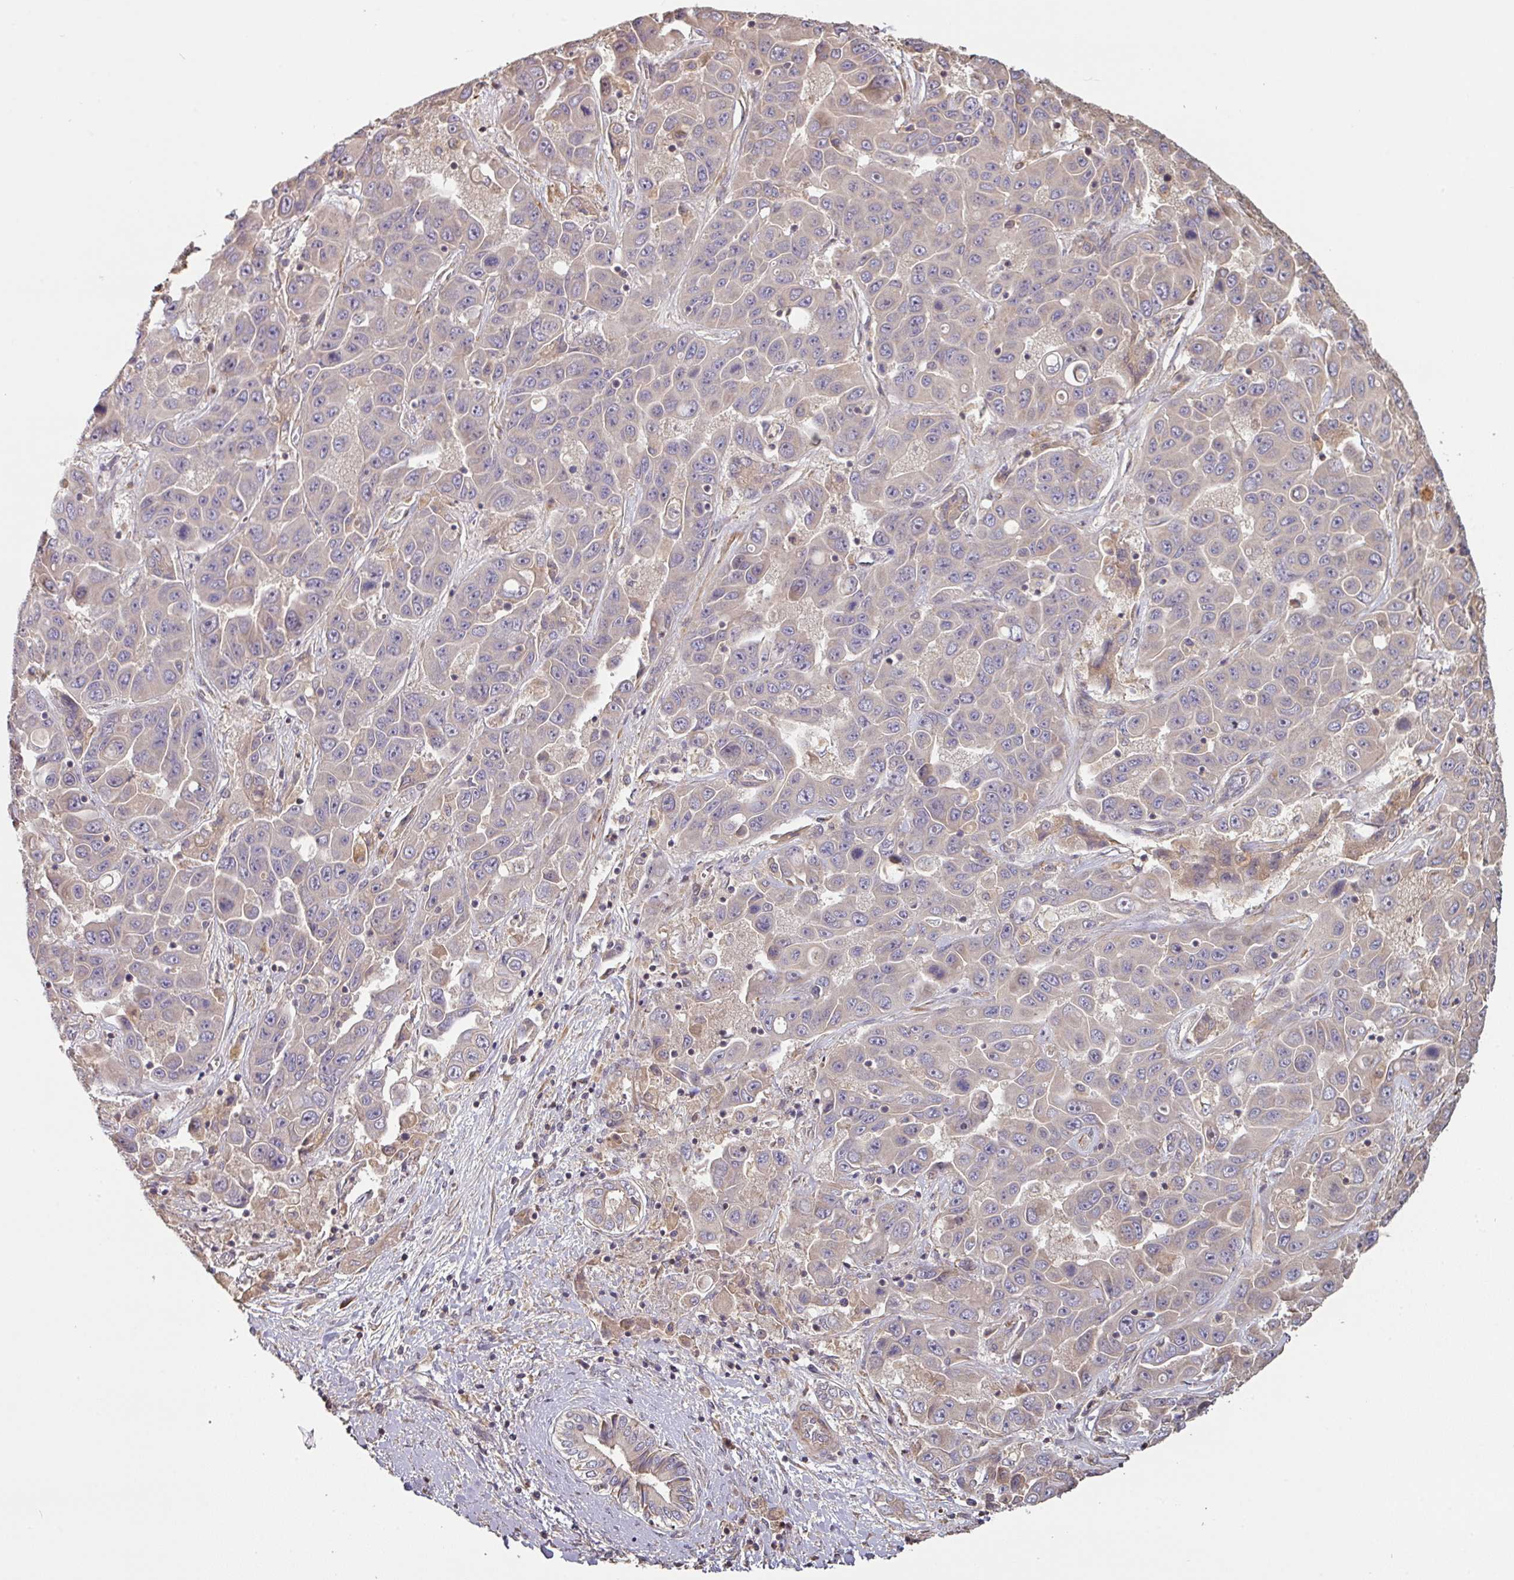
{"staining": {"intensity": "weak", "quantity": "<25%", "location": "cytoplasmic/membranous"}, "tissue": "liver cancer", "cell_type": "Tumor cells", "image_type": "cancer", "snomed": [{"axis": "morphology", "description": "Cholangiocarcinoma"}, {"axis": "topography", "description": "Liver"}], "caption": "This is an immunohistochemistry histopathology image of human cholangiocarcinoma (liver). There is no staining in tumor cells.", "gene": "SIK1", "patient": {"sex": "female", "age": 52}}